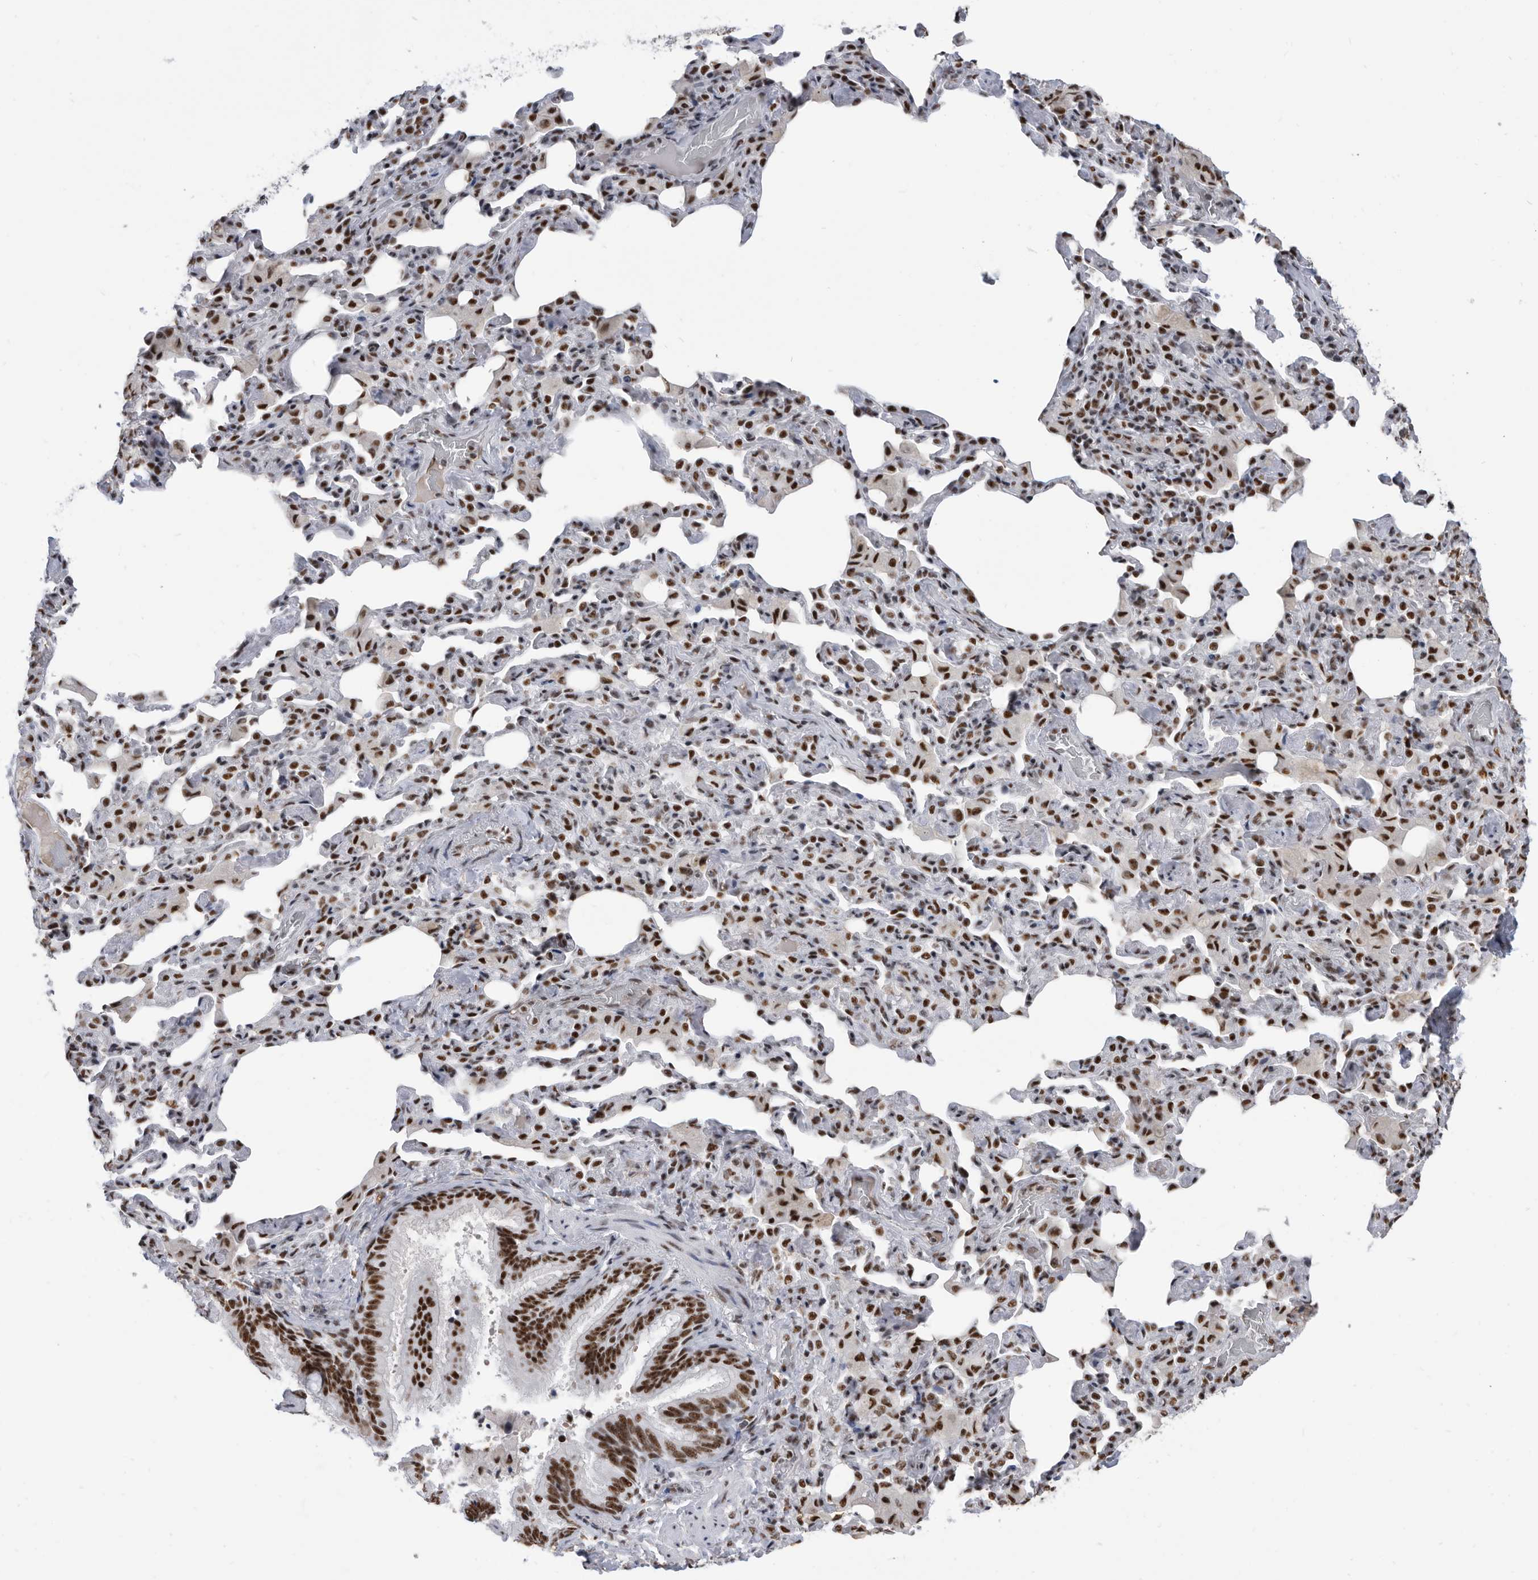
{"staining": {"intensity": "strong", "quantity": ">75%", "location": "nuclear"}, "tissue": "bronchus", "cell_type": "Respiratory epithelial cells", "image_type": "normal", "snomed": [{"axis": "morphology", "description": "Normal tissue, NOS"}, {"axis": "morphology", "description": "Inflammation, NOS"}, {"axis": "topography", "description": "Lung"}], "caption": "DAB immunohistochemical staining of unremarkable human bronchus displays strong nuclear protein expression in about >75% of respiratory epithelial cells.", "gene": "SF3A1", "patient": {"sex": "female", "age": 46}}